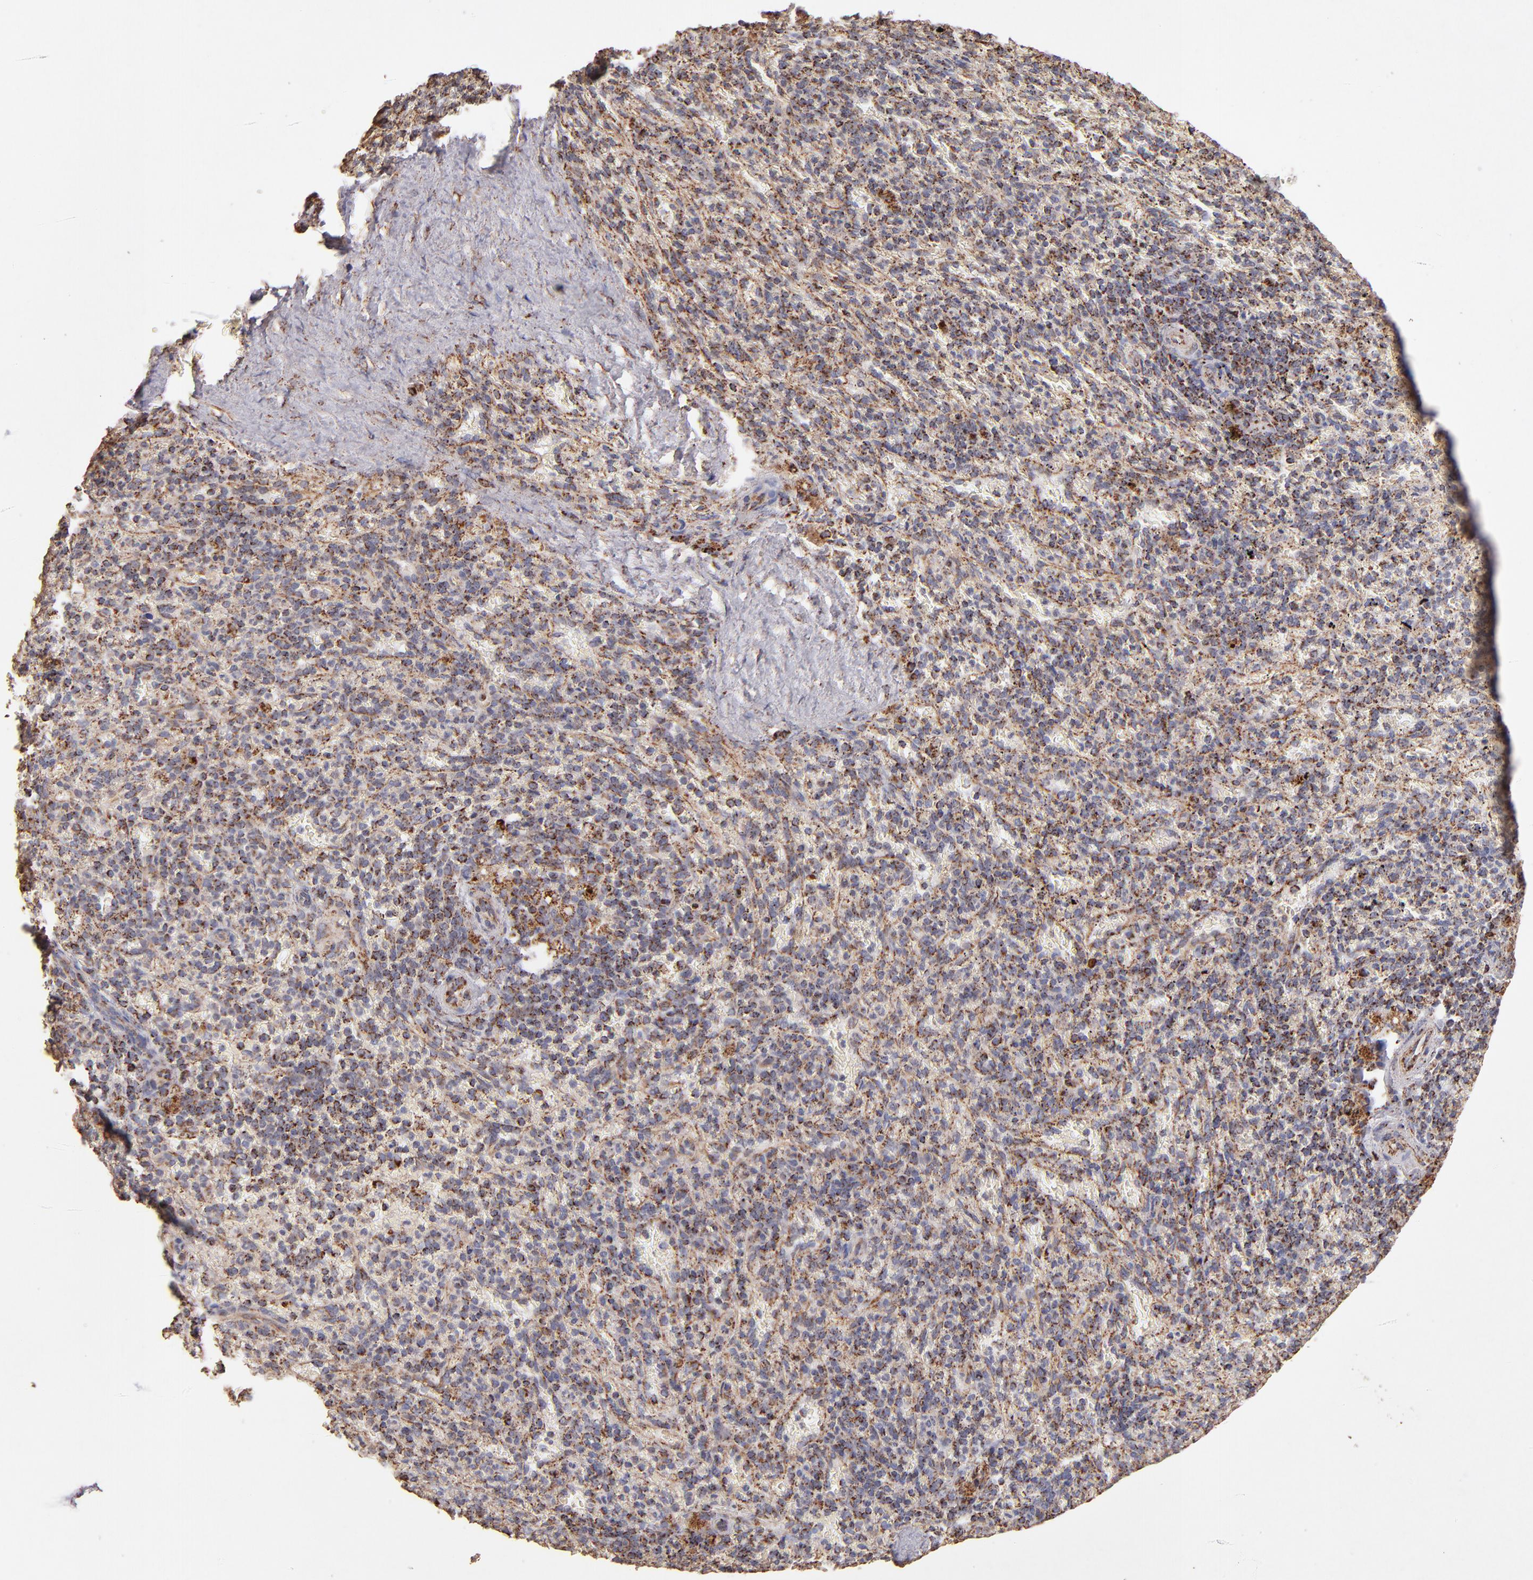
{"staining": {"intensity": "moderate", "quantity": "25%-75%", "location": "cytoplasmic/membranous"}, "tissue": "spleen", "cell_type": "Cells in red pulp", "image_type": "normal", "snomed": [{"axis": "morphology", "description": "Normal tissue, NOS"}, {"axis": "topography", "description": "Spleen"}], "caption": "Immunohistochemistry of benign spleen exhibits medium levels of moderate cytoplasmic/membranous staining in about 25%-75% of cells in red pulp. (brown staining indicates protein expression, while blue staining denotes nuclei).", "gene": "DLST", "patient": {"sex": "female", "age": 43}}